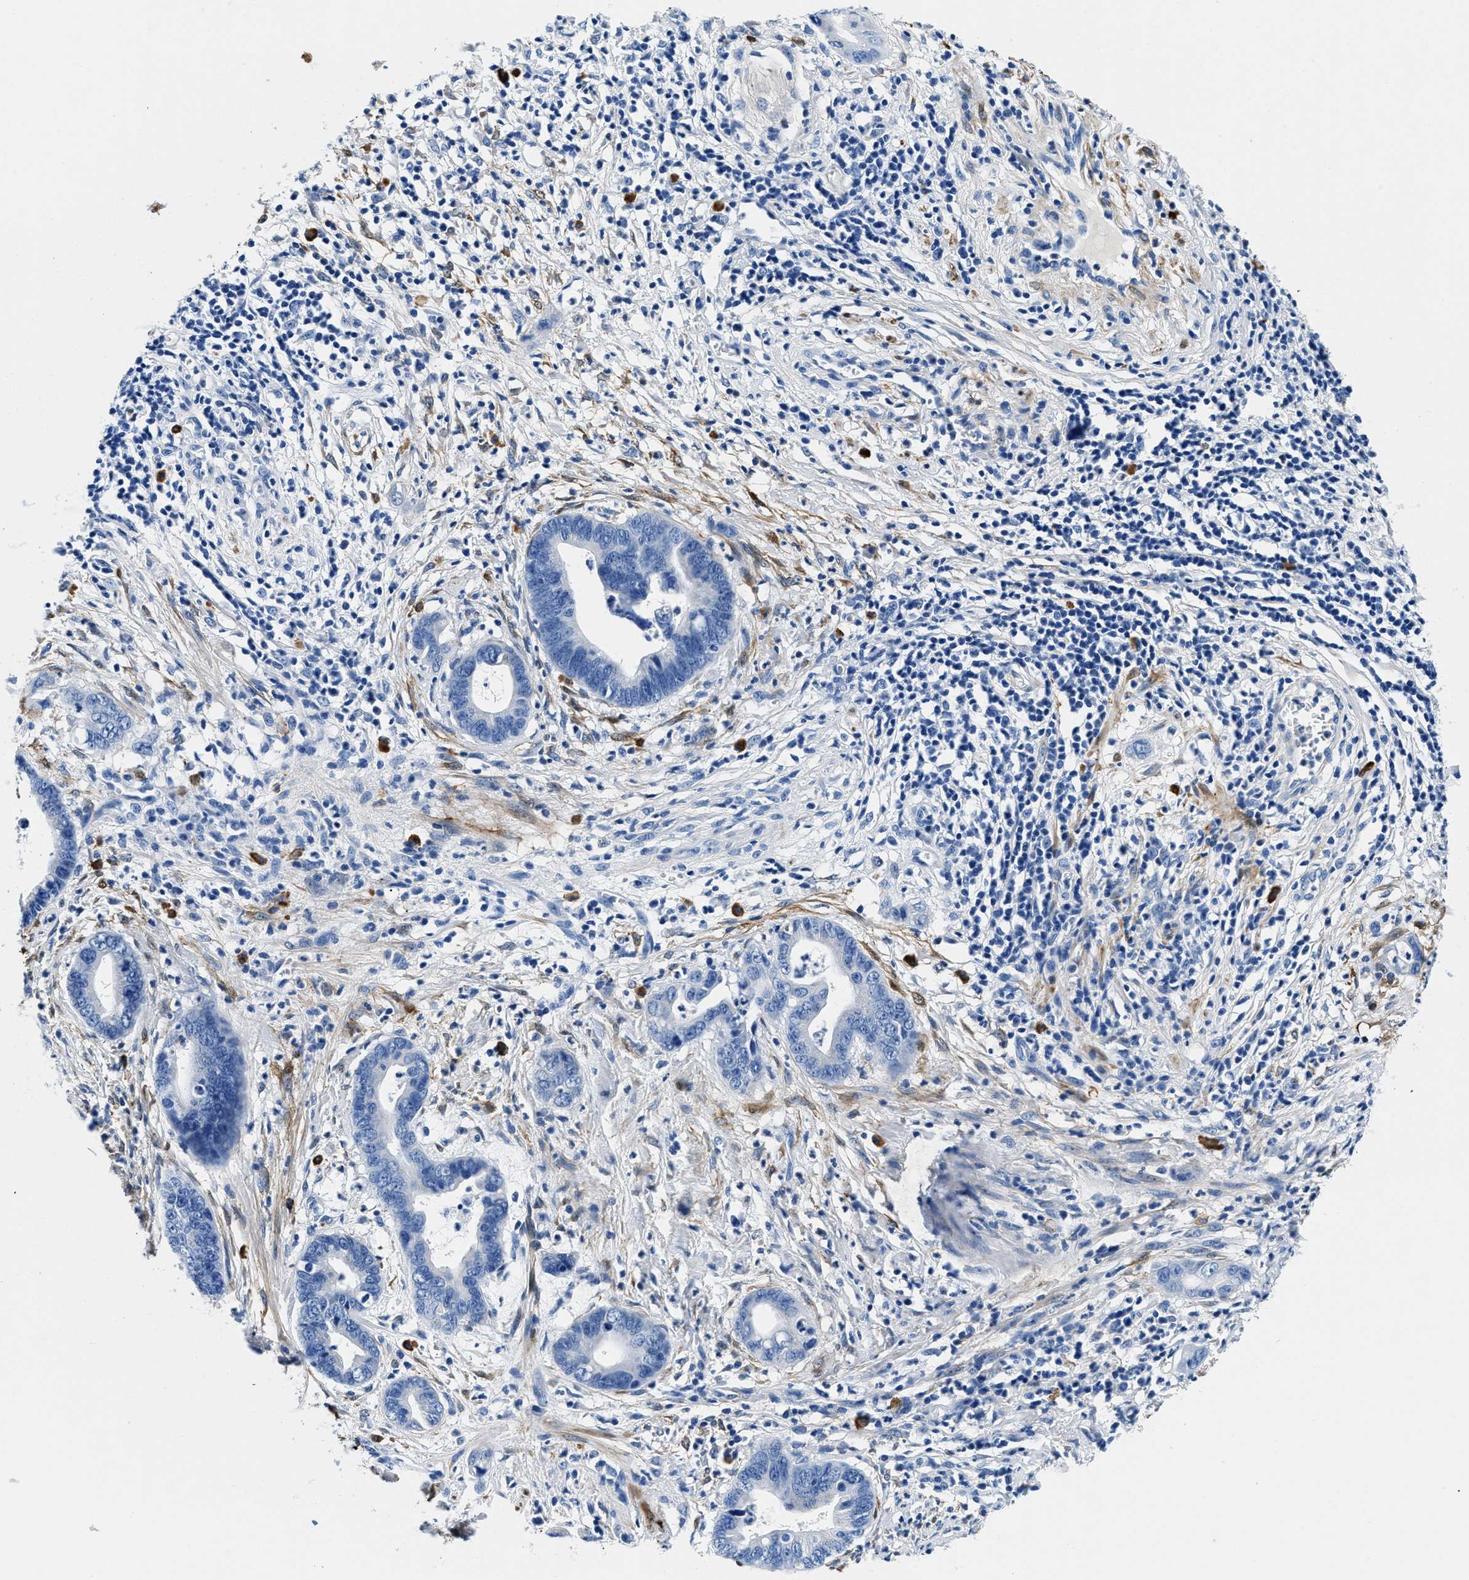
{"staining": {"intensity": "negative", "quantity": "none", "location": "none"}, "tissue": "cervical cancer", "cell_type": "Tumor cells", "image_type": "cancer", "snomed": [{"axis": "morphology", "description": "Adenocarcinoma, NOS"}, {"axis": "topography", "description": "Cervix"}], "caption": "There is no significant expression in tumor cells of cervical cancer.", "gene": "TEX261", "patient": {"sex": "female", "age": 44}}